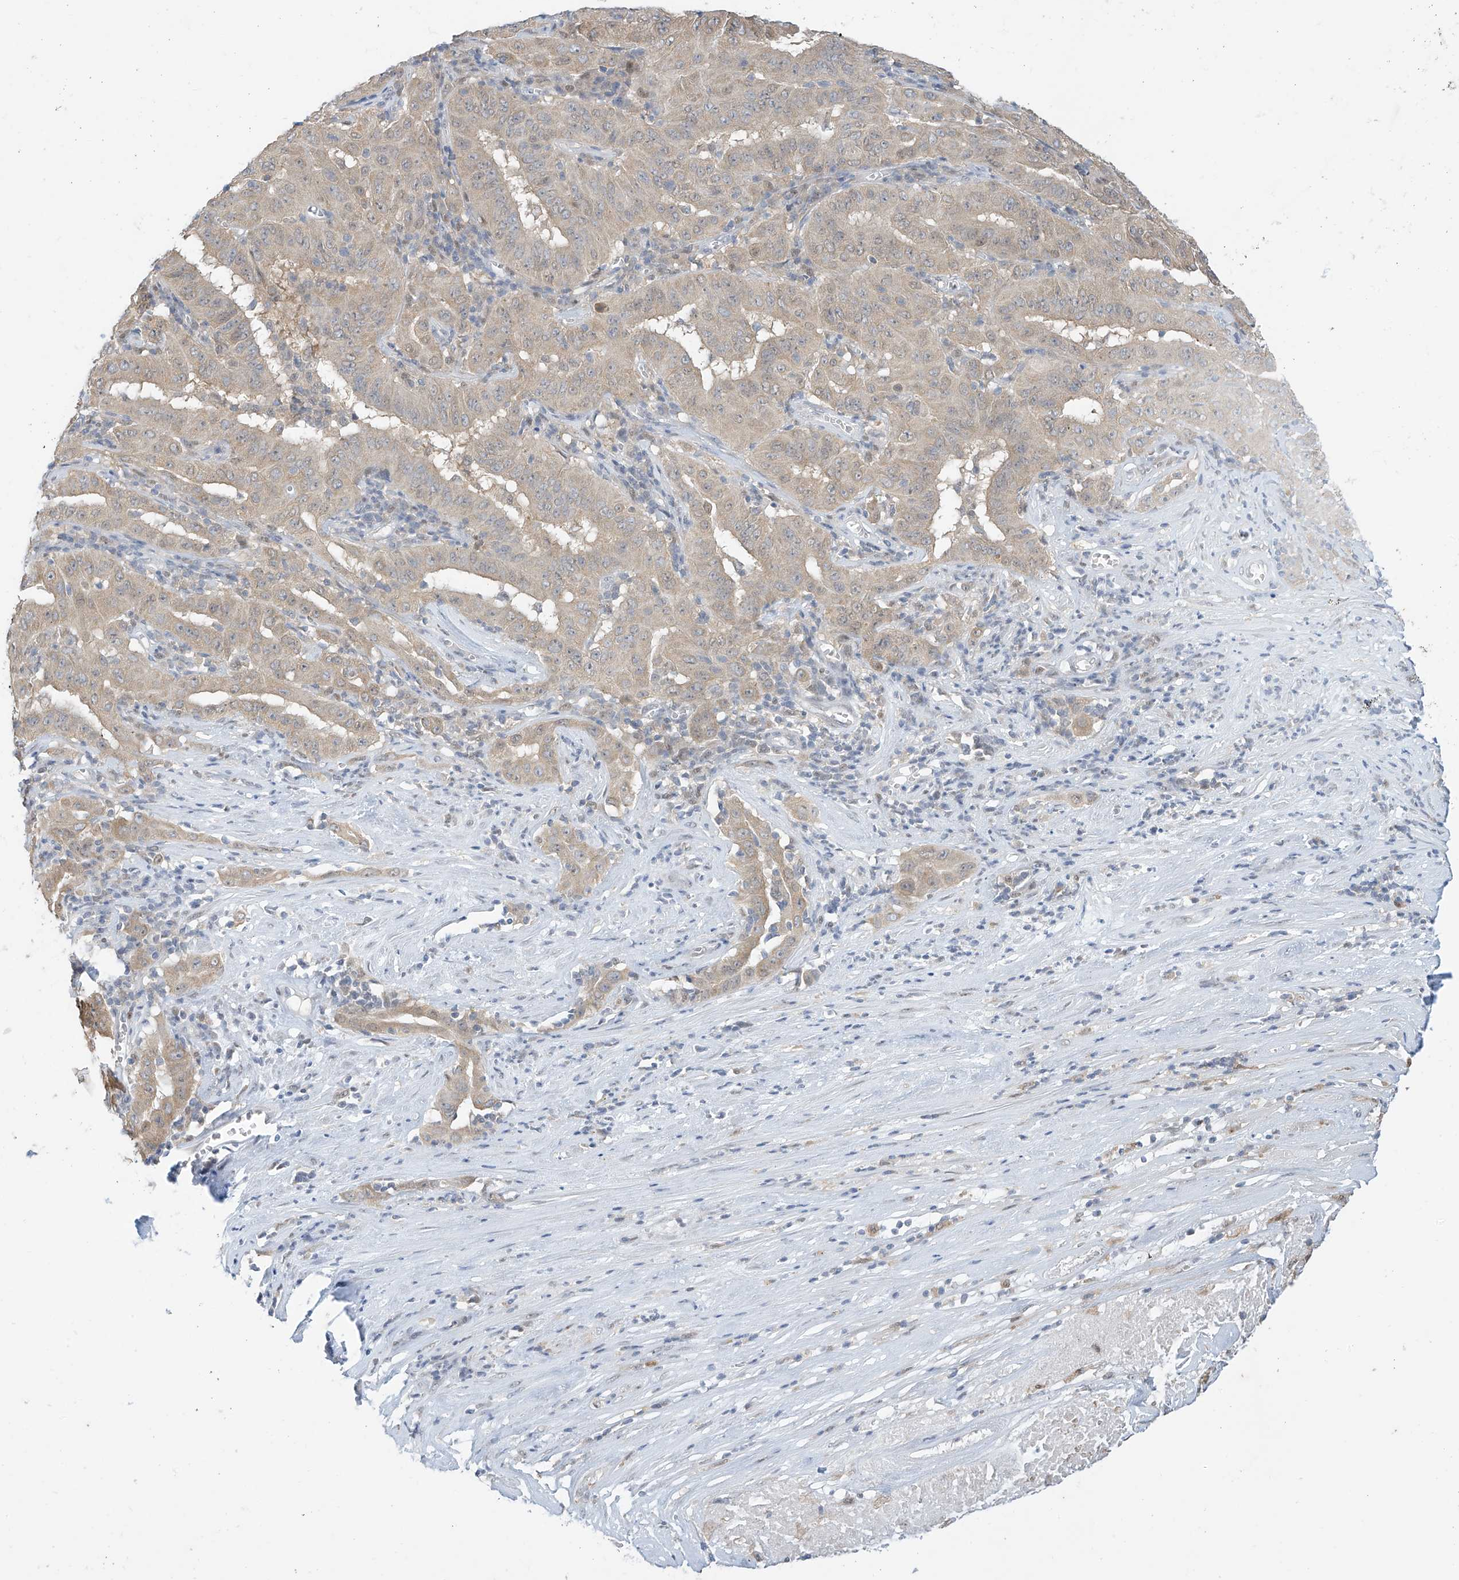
{"staining": {"intensity": "weak", "quantity": "25%-75%", "location": "cytoplasmic/membranous"}, "tissue": "pancreatic cancer", "cell_type": "Tumor cells", "image_type": "cancer", "snomed": [{"axis": "morphology", "description": "Adenocarcinoma, NOS"}, {"axis": "topography", "description": "Pancreas"}], "caption": "Pancreatic cancer (adenocarcinoma) stained with a protein marker displays weak staining in tumor cells.", "gene": "APLF", "patient": {"sex": "male", "age": 63}}